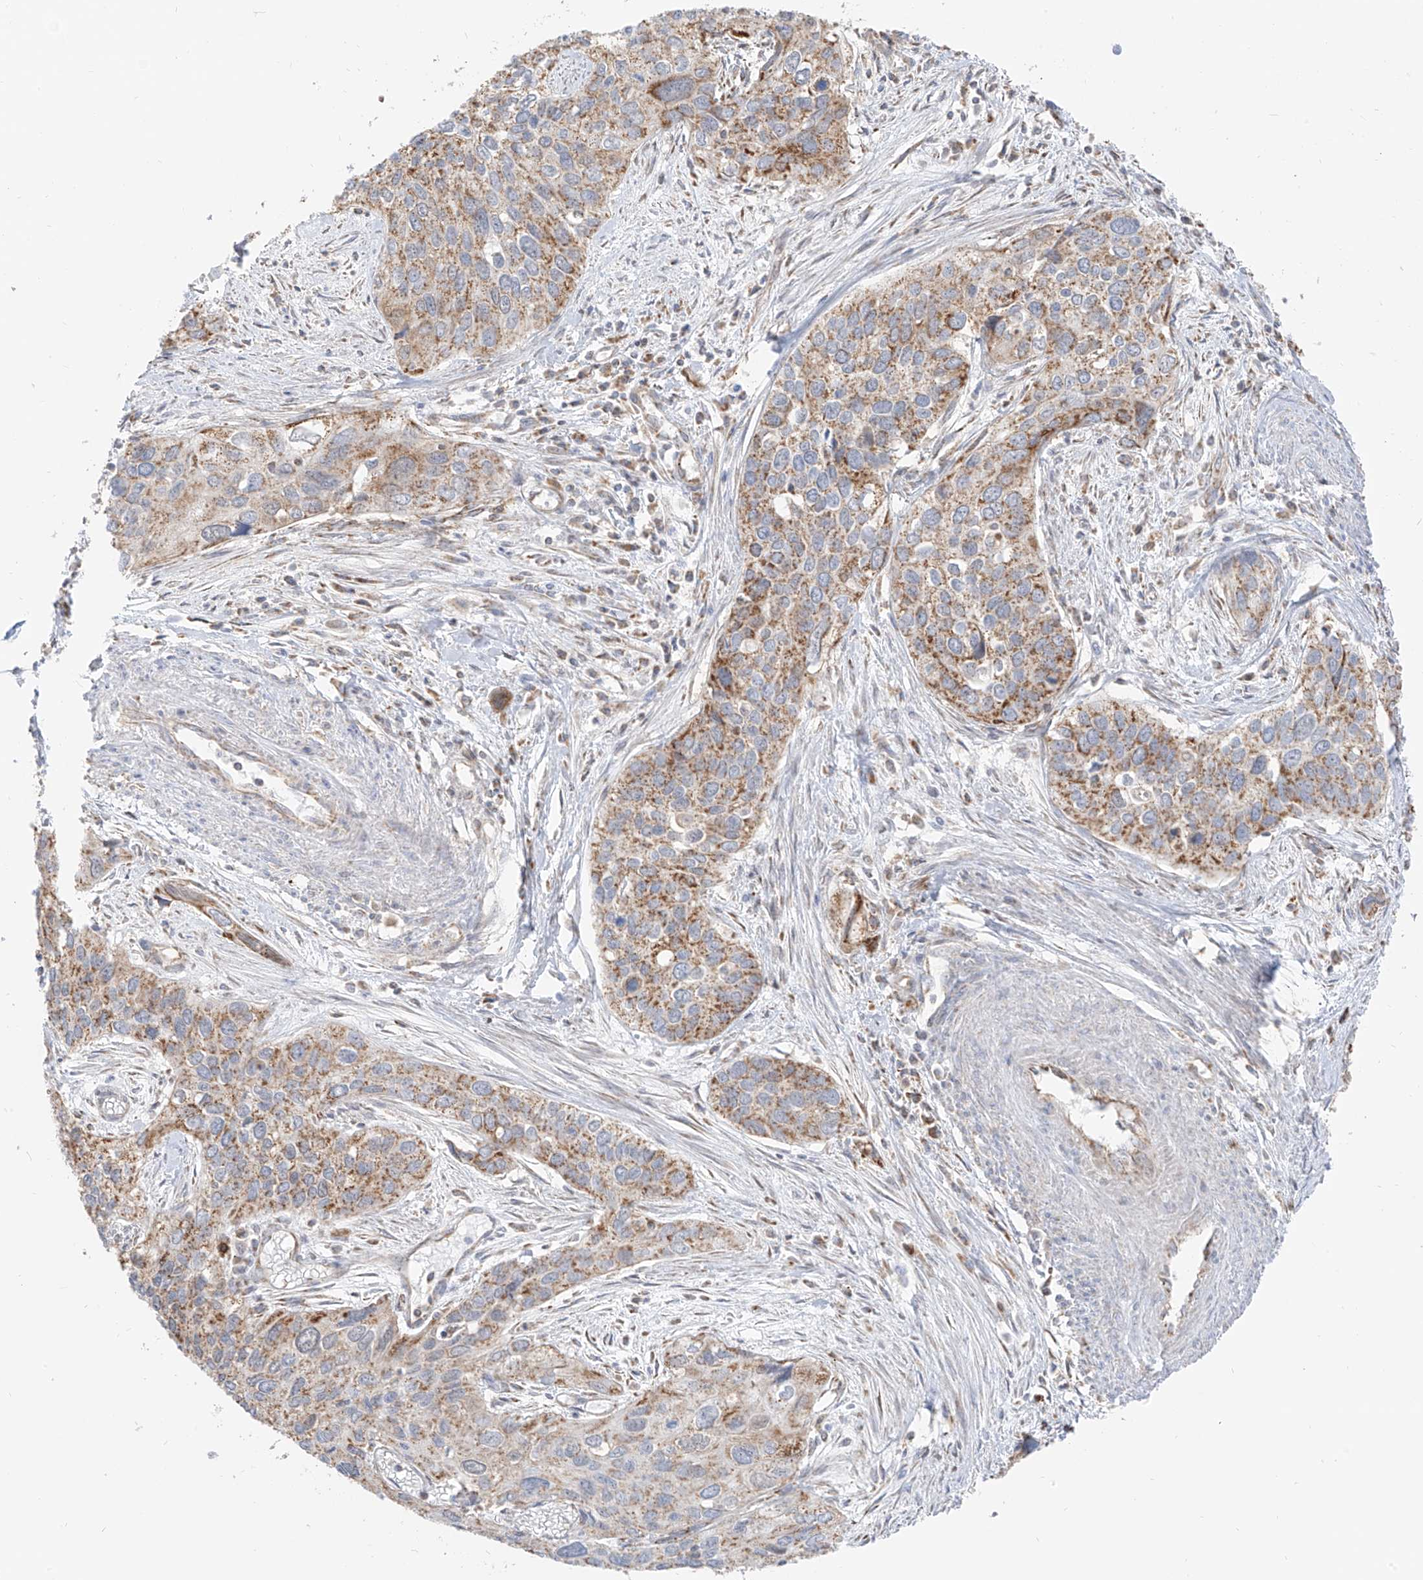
{"staining": {"intensity": "moderate", "quantity": ">75%", "location": "cytoplasmic/membranous"}, "tissue": "cervical cancer", "cell_type": "Tumor cells", "image_type": "cancer", "snomed": [{"axis": "morphology", "description": "Squamous cell carcinoma, NOS"}, {"axis": "topography", "description": "Cervix"}], "caption": "Cervical cancer (squamous cell carcinoma) was stained to show a protein in brown. There is medium levels of moderate cytoplasmic/membranous staining in approximately >75% of tumor cells. Using DAB (brown) and hematoxylin (blue) stains, captured at high magnification using brightfield microscopy.", "gene": "ETHE1", "patient": {"sex": "female", "age": 55}}